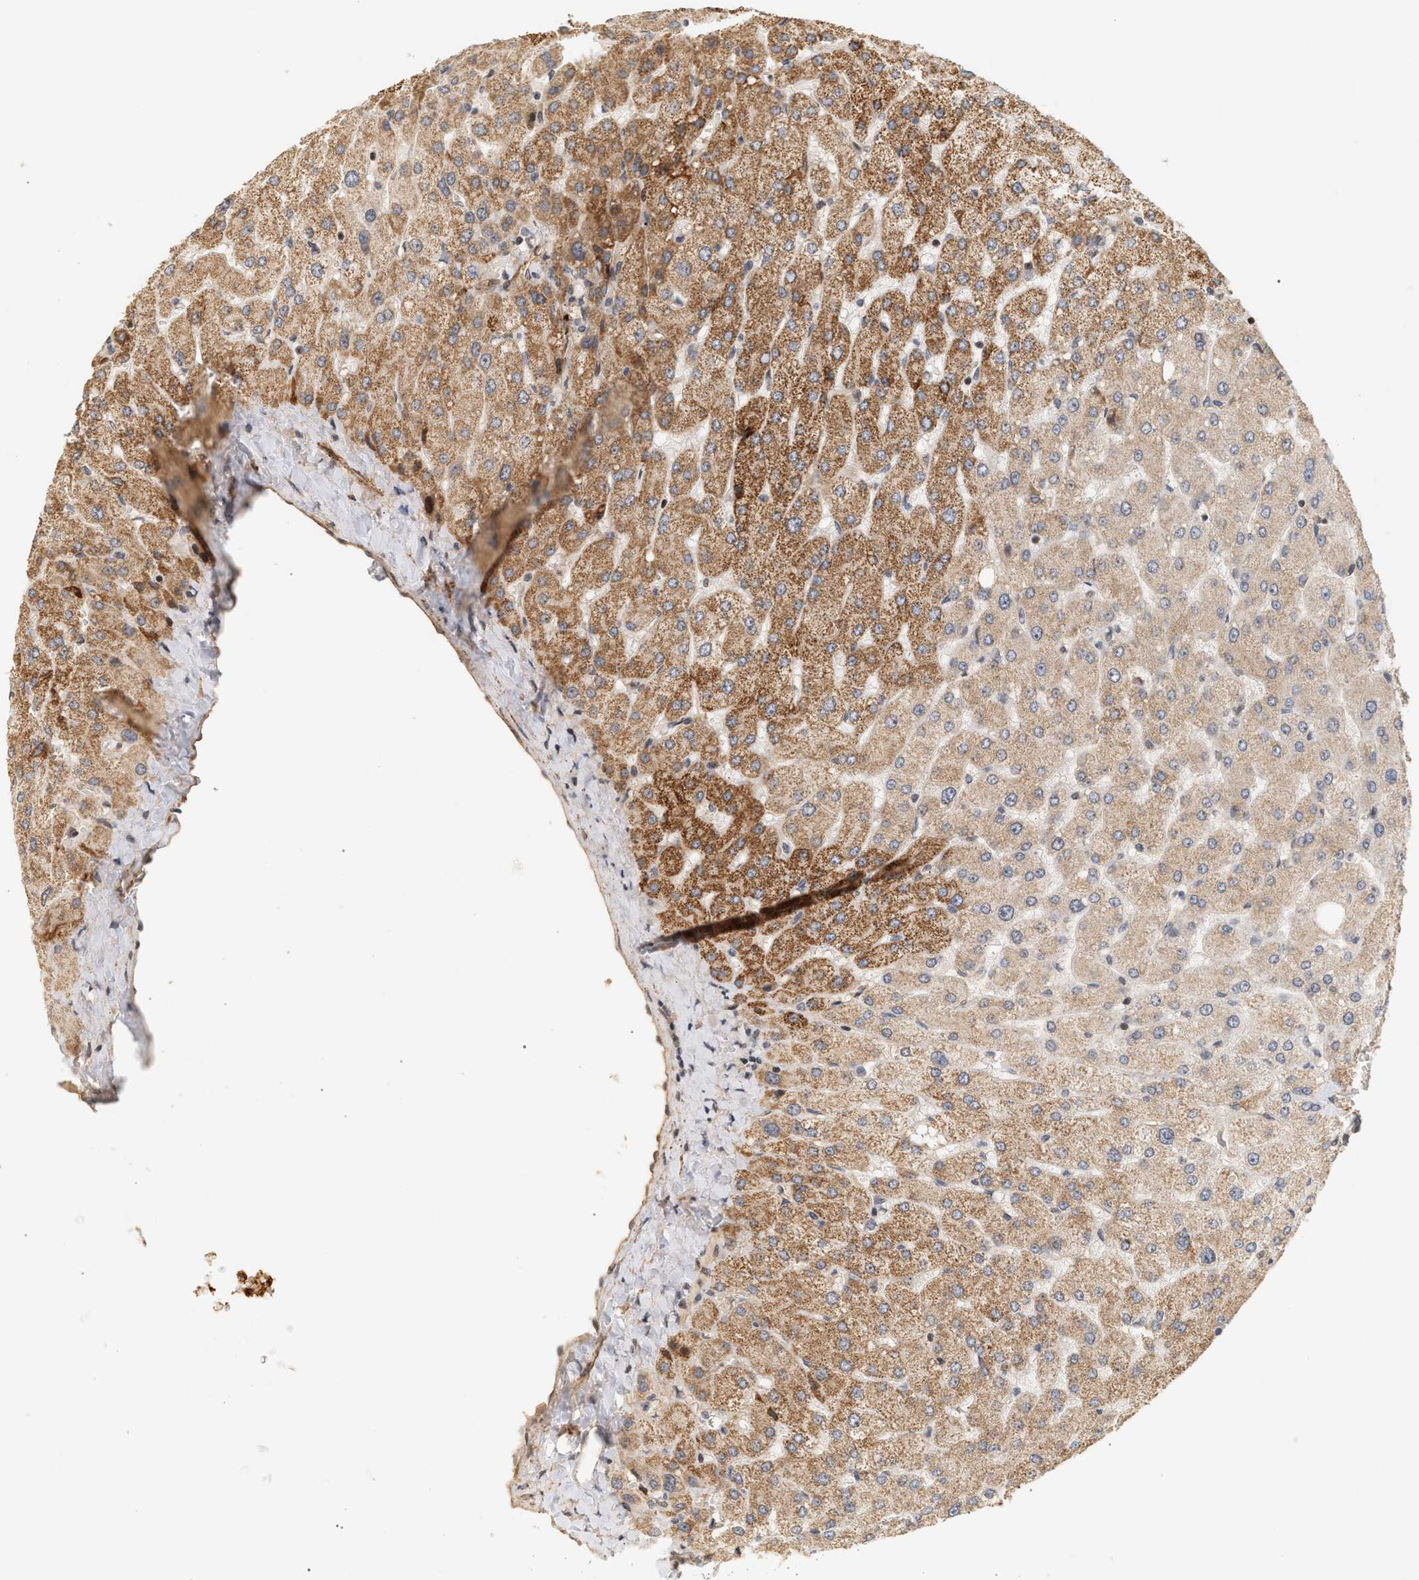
{"staining": {"intensity": "moderate", "quantity": "<25%", "location": "cytoplasmic/membranous"}, "tissue": "liver", "cell_type": "Cholangiocytes", "image_type": "normal", "snomed": [{"axis": "morphology", "description": "Normal tissue, NOS"}, {"axis": "topography", "description": "Liver"}], "caption": "Cholangiocytes show low levels of moderate cytoplasmic/membranous positivity in about <25% of cells in normal human liver.", "gene": "PLXND1", "patient": {"sex": "male", "age": 55}}